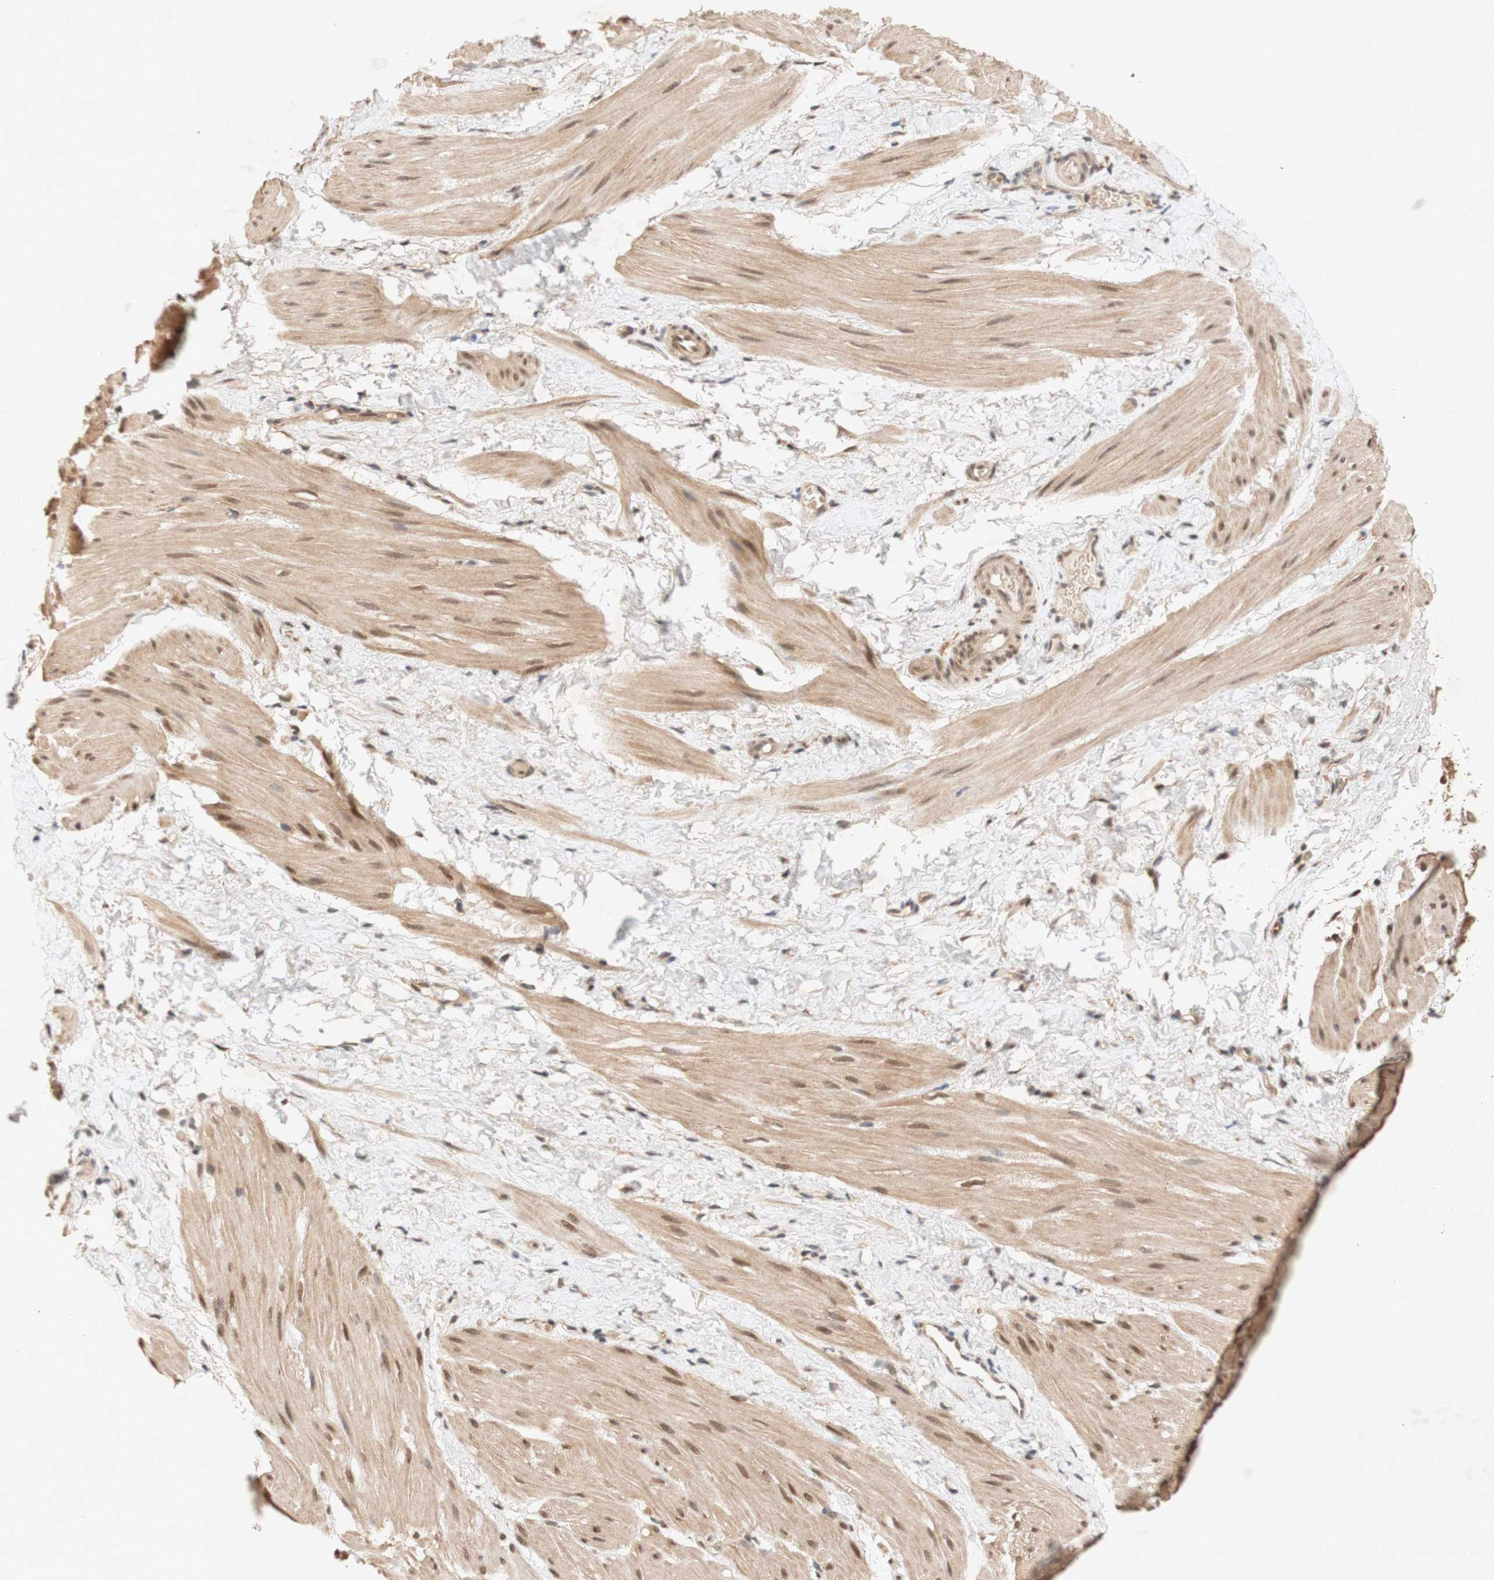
{"staining": {"intensity": "moderate", "quantity": ">75%", "location": "cytoplasmic/membranous,nuclear"}, "tissue": "smooth muscle", "cell_type": "Smooth muscle cells", "image_type": "normal", "snomed": [{"axis": "morphology", "description": "Normal tissue, NOS"}, {"axis": "topography", "description": "Smooth muscle"}], "caption": "Protein analysis of normal smooth muscle displays moderate cytoplasmic/membranous,nuclear positivity in approximately >75% of smooth muscle cells. The protein of interest is shown in brown color, while the nuclei are stained blue.", "gene": "PIN1", "patient": {"sex": "male", "age": 16}}